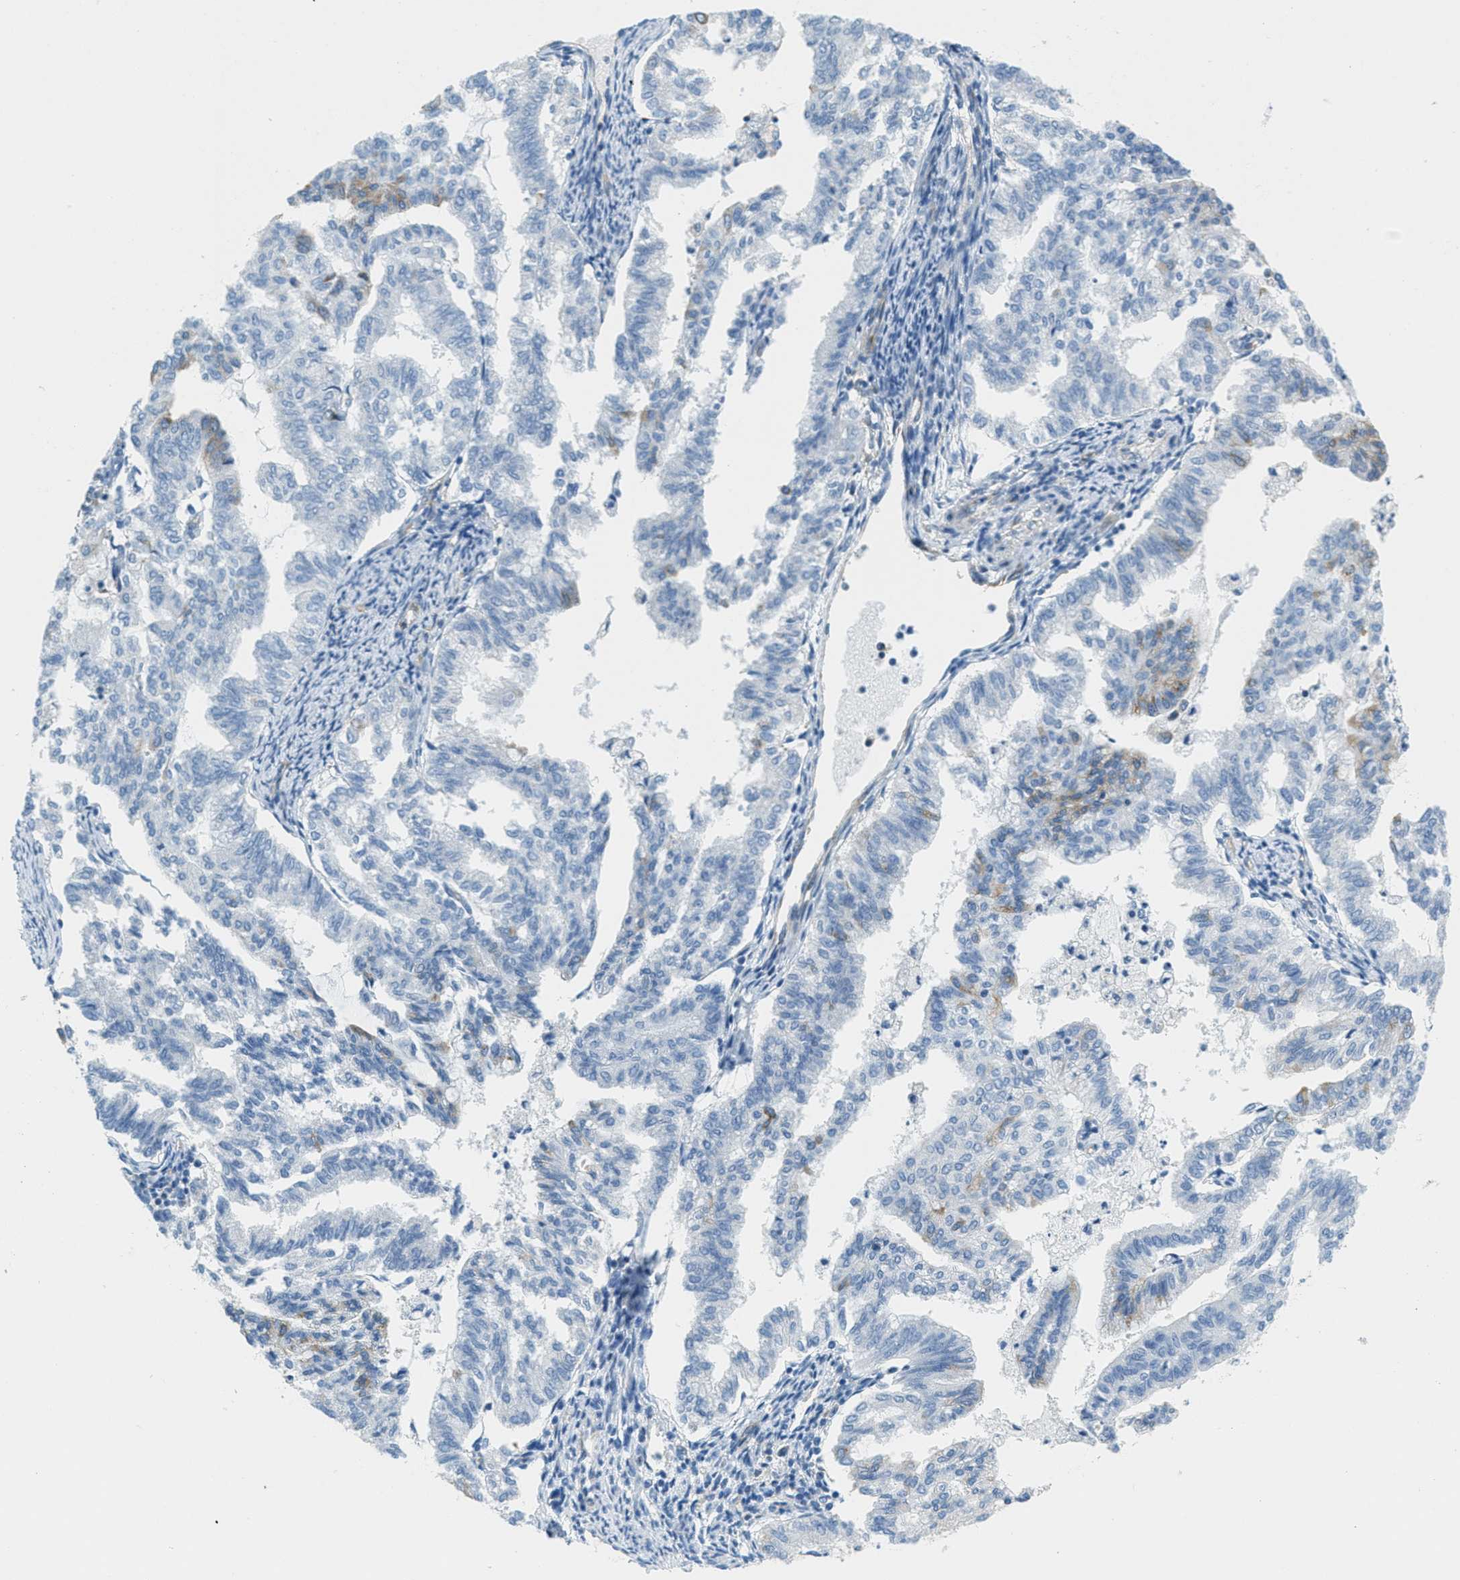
{"staining": {"intensity": "weak", "quantity": "<25%", "location": "cytoplasmic/membranous"}, "tissue": "endometrial cancer", "cell_type": "Tumor cells", "image_type": "cancer", "snomed": [{"axis": "morphology", "description": "Adenocarcinoma, NOS"}, {"axis": "topography", "description": "Endometrium"}], "caption": "Tumor cells are negative for brown protein staining in endometrial cancer.", "gene": "AP2B1", "patient": {"sex": "female", "age": 79}}